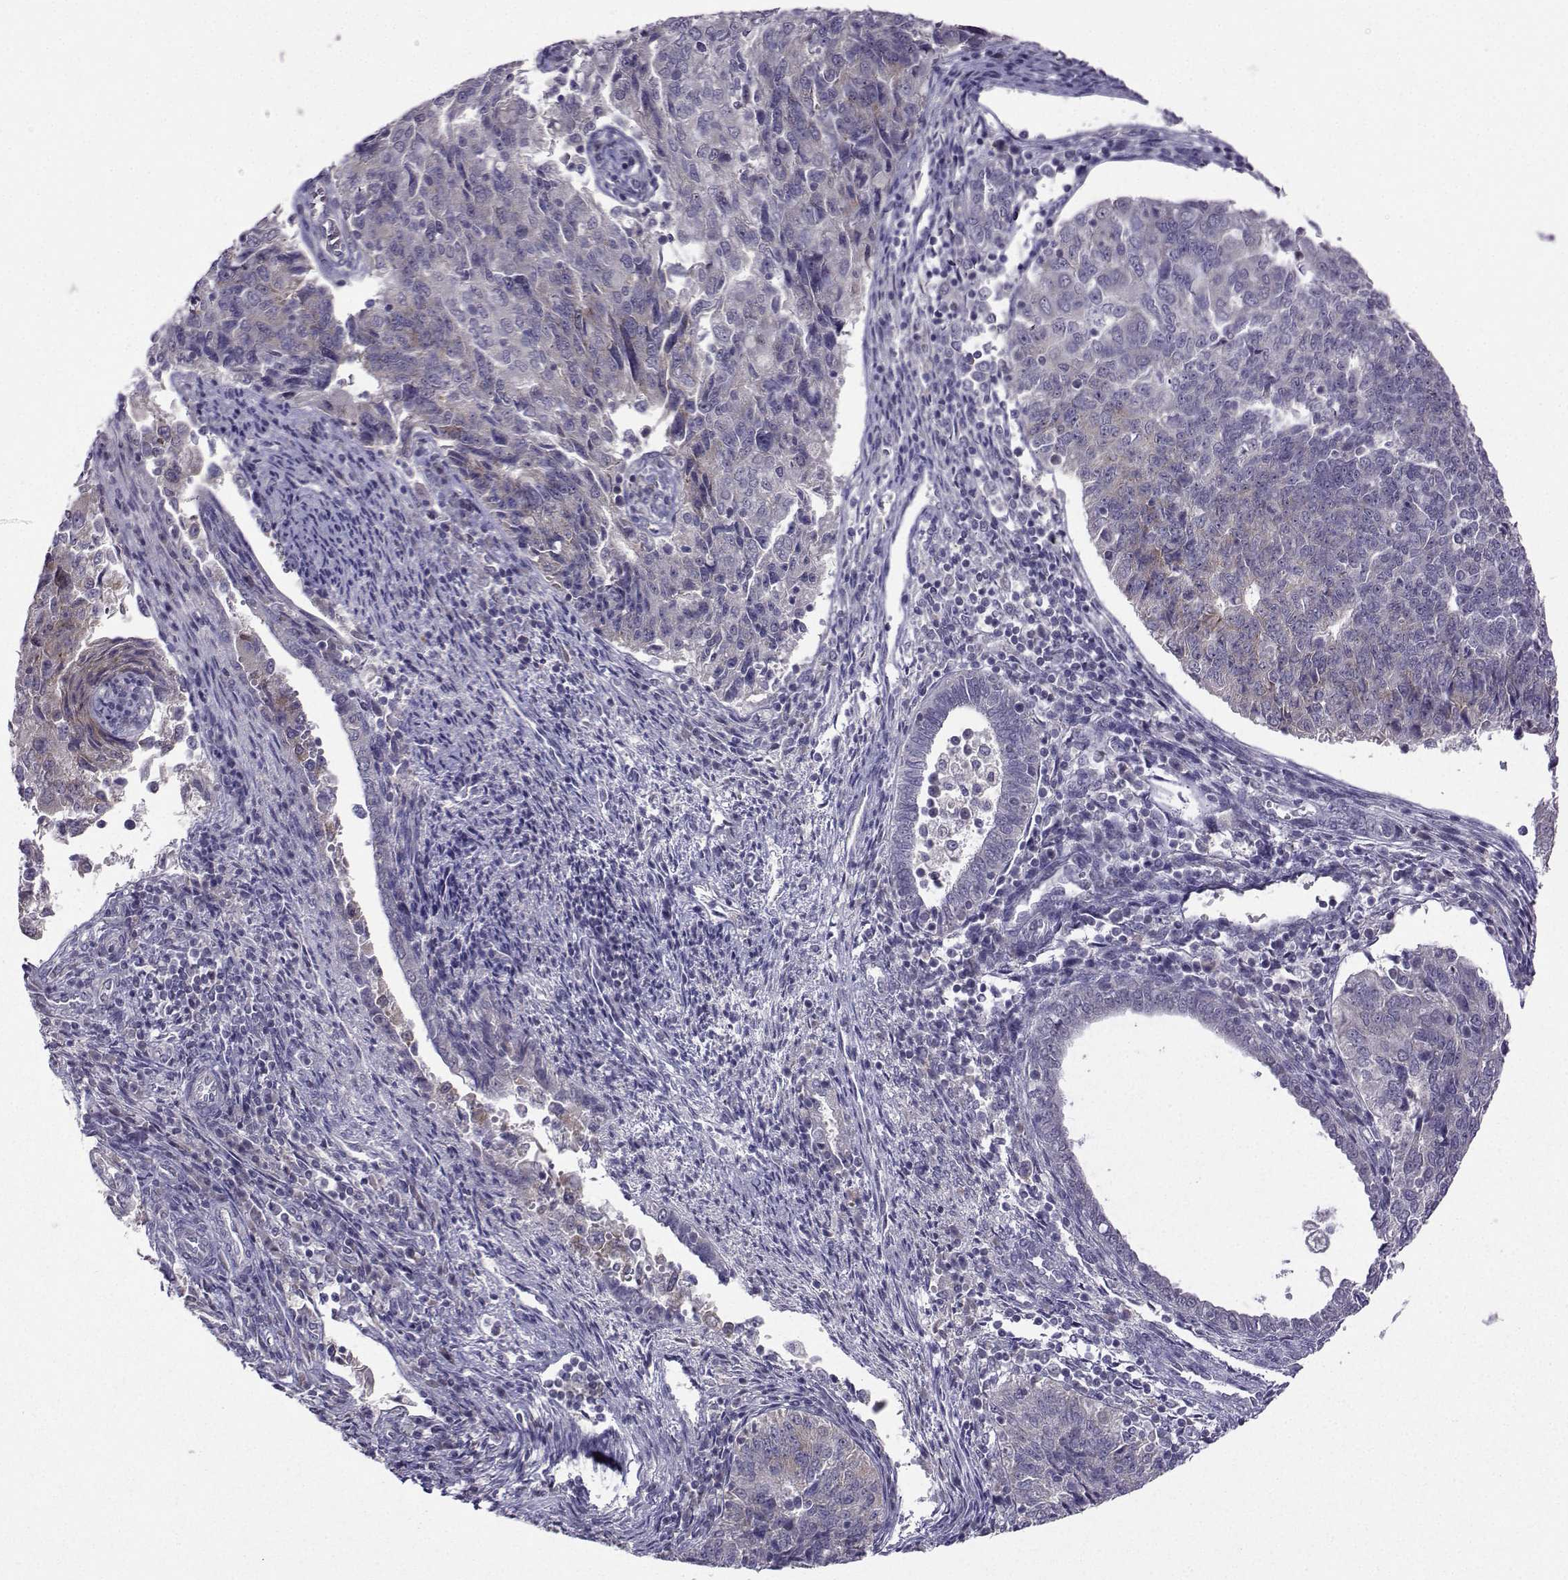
{"staining": {"intensity": "weak", "quantity": "25%-75%", "location": "cytoplasmic/membranous"}, "tissue": "endometrial cancer", "cell_type": "Tumor cells", "image_type": "cancer", "snomed": [{"axis": "morphology", "description": "Adenocarcinoma, NOS"}, {"axis": "topography", "description": "Endometrium"}], "caption": "Human endometrial cancer (adenocarcinoma) stained with a brown dye shows weak cytoplasmic/membranous positive expression in approximately 25%-75% of tumor cells.", "gene": "DDX20", "patient": {"sex": "female", "age": 43}}